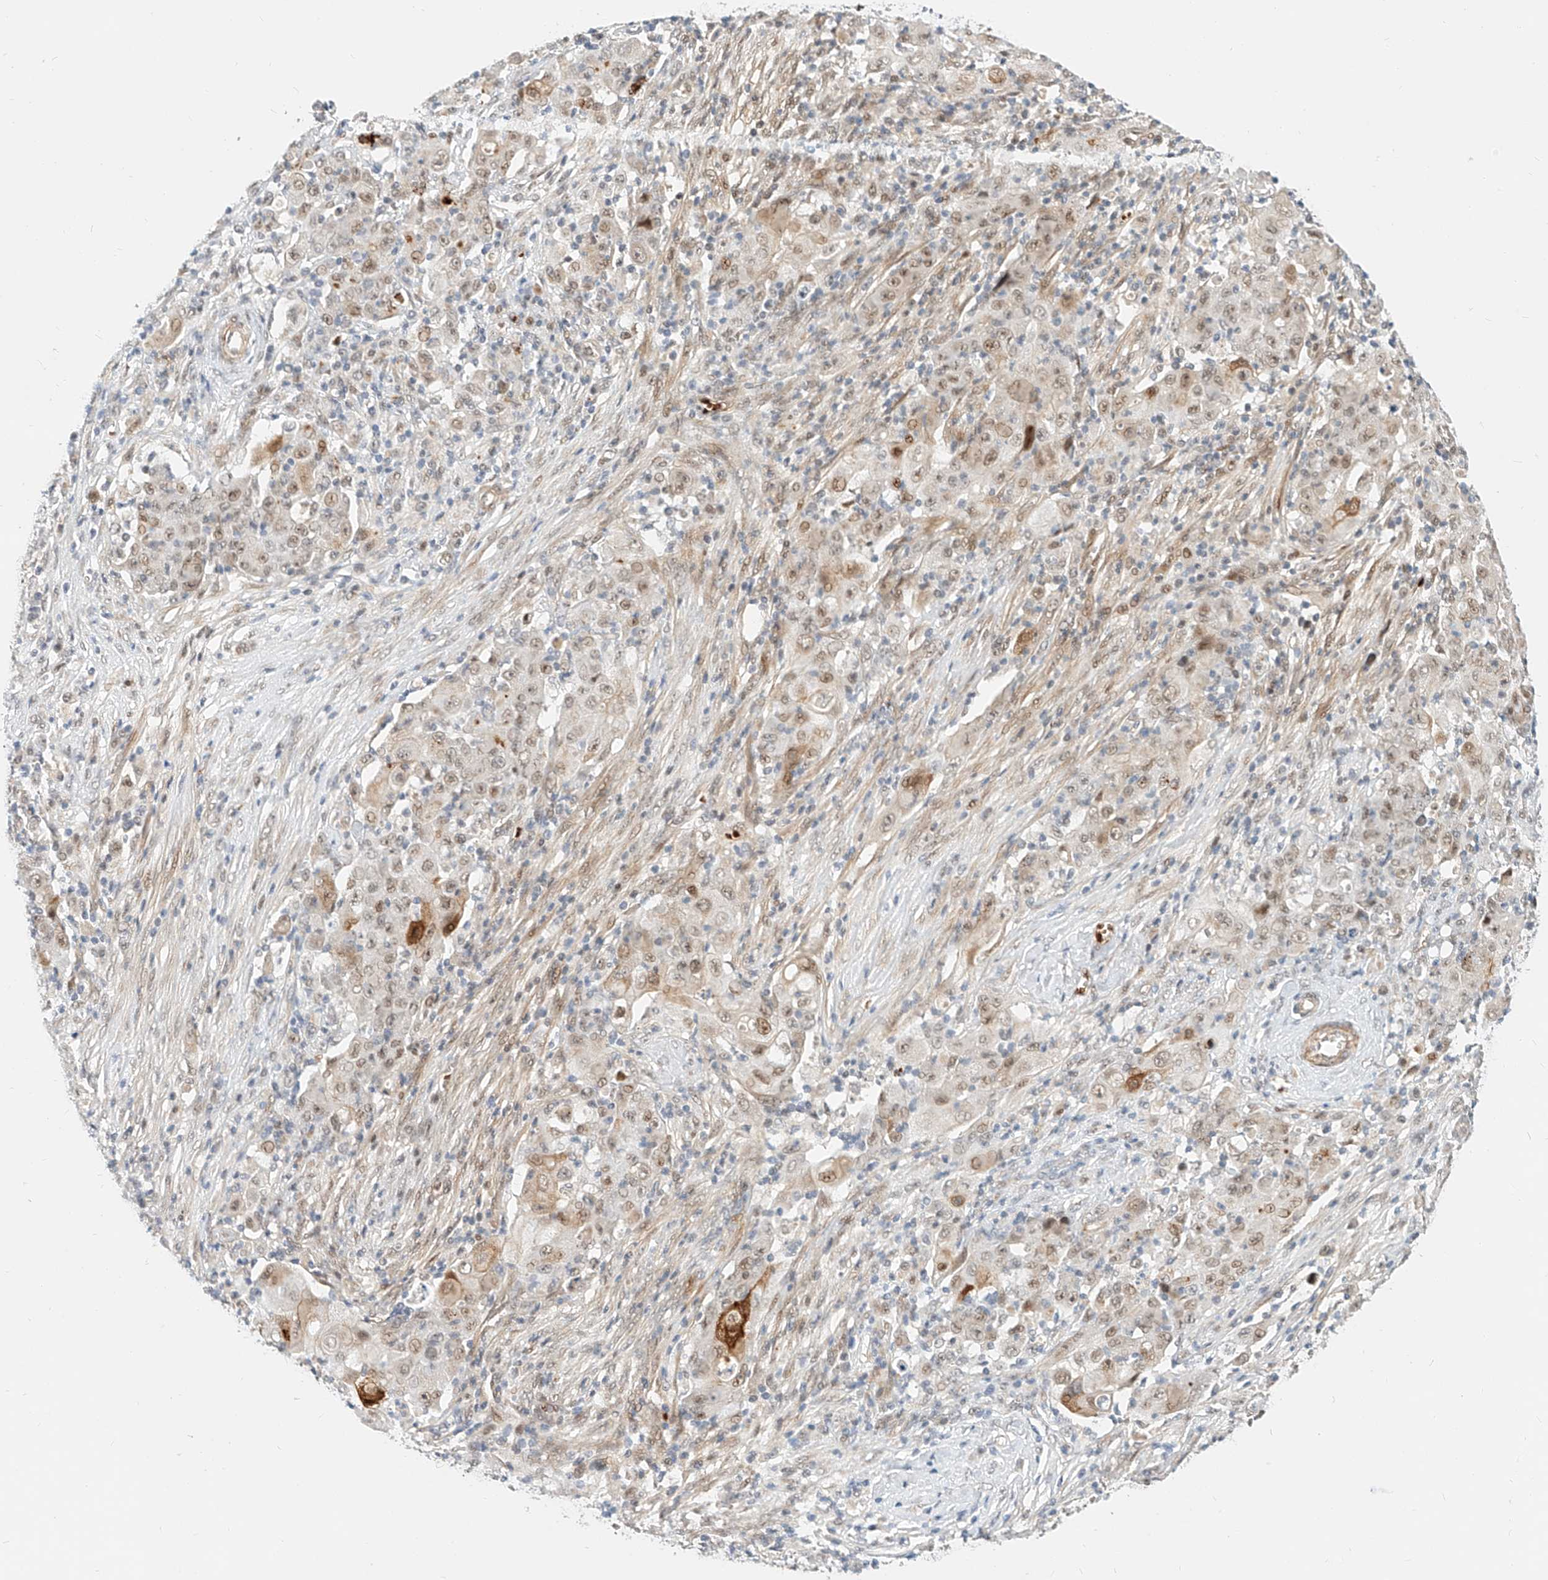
{"staining": {"intensity": "weak", "quantity": ">75%", "location": "nuclear"}, "tissue": "ovarian cancer", "cell_type": "Tumor cells", "image_type": "cancer", "snomed": [{"axis": "morphology", "description": "Carcinoma, endometroid"}, {"axis": "topography", "description": "Ovary"}], "caption": "A photomicrograph showing weak nuclear expression in approximately >75% of tumor cells in ovarian endometroid carcinoma, as visualized by brown immunohistochemical staining.", "gene": "CBX8", "patient": {"sex": "female", "age": 42}}